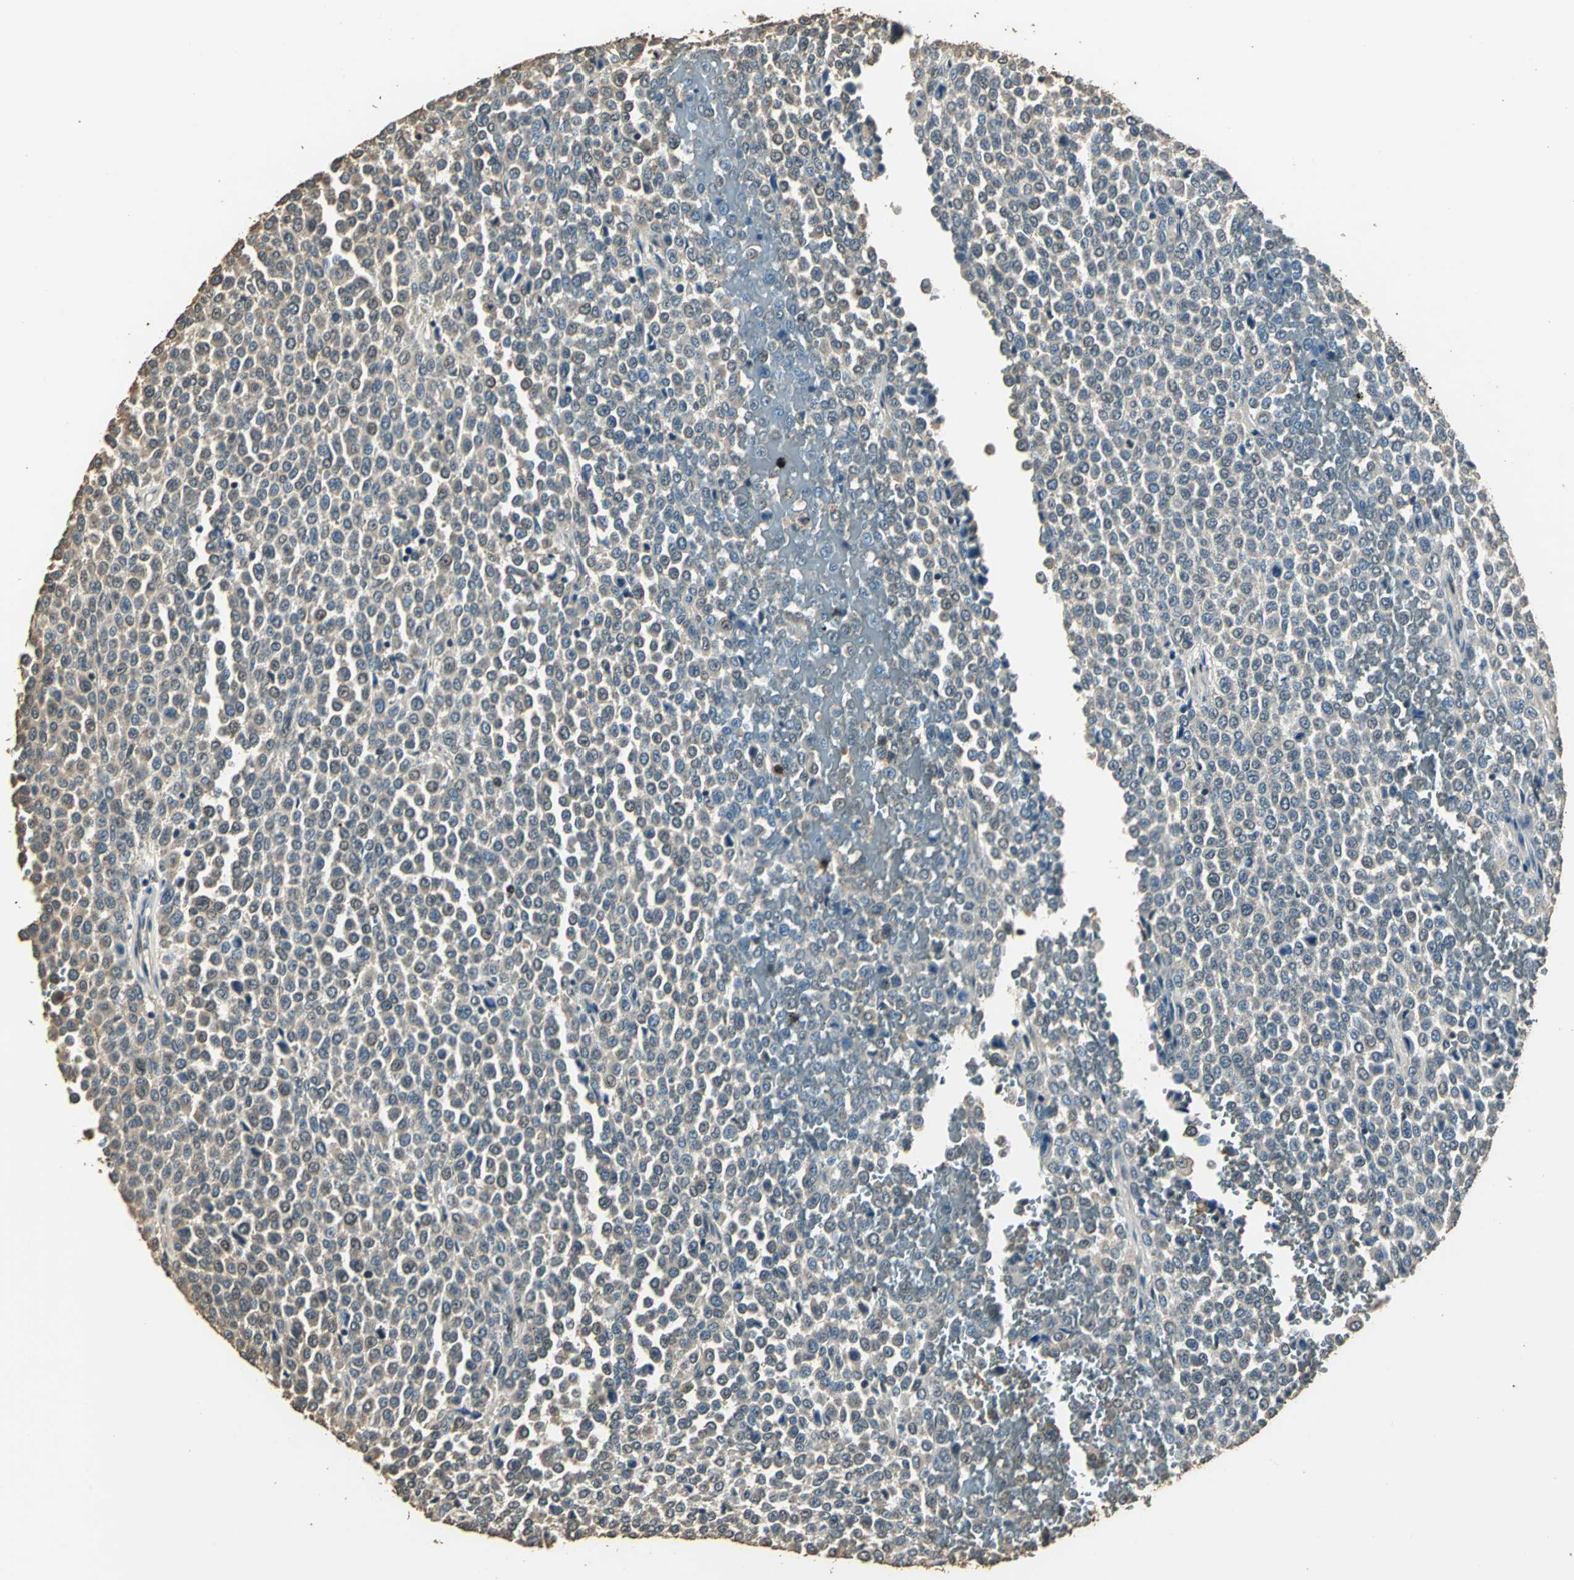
{"staining": {"intensity": "weak", "quantity": ">75%", "location": "cytoplasmic/membranous"}, "tissue": "melanoma", "cell_type": "Tumor cells", "image_type": "cancer", "snomed": [{"axis": "morphology", "description": "Malignant melanoma, Metastatic site"}, {"axis": "topography", "description": "Pancreas"}], "caption": "The immunohistochemical stain shows weak cytoplasmic/membranous expression in tumor cells of malignant melanoma (metastatic site) tissue.", "gene": "TMPRSS4", "patient": {"sex": "female", "age": 30}}